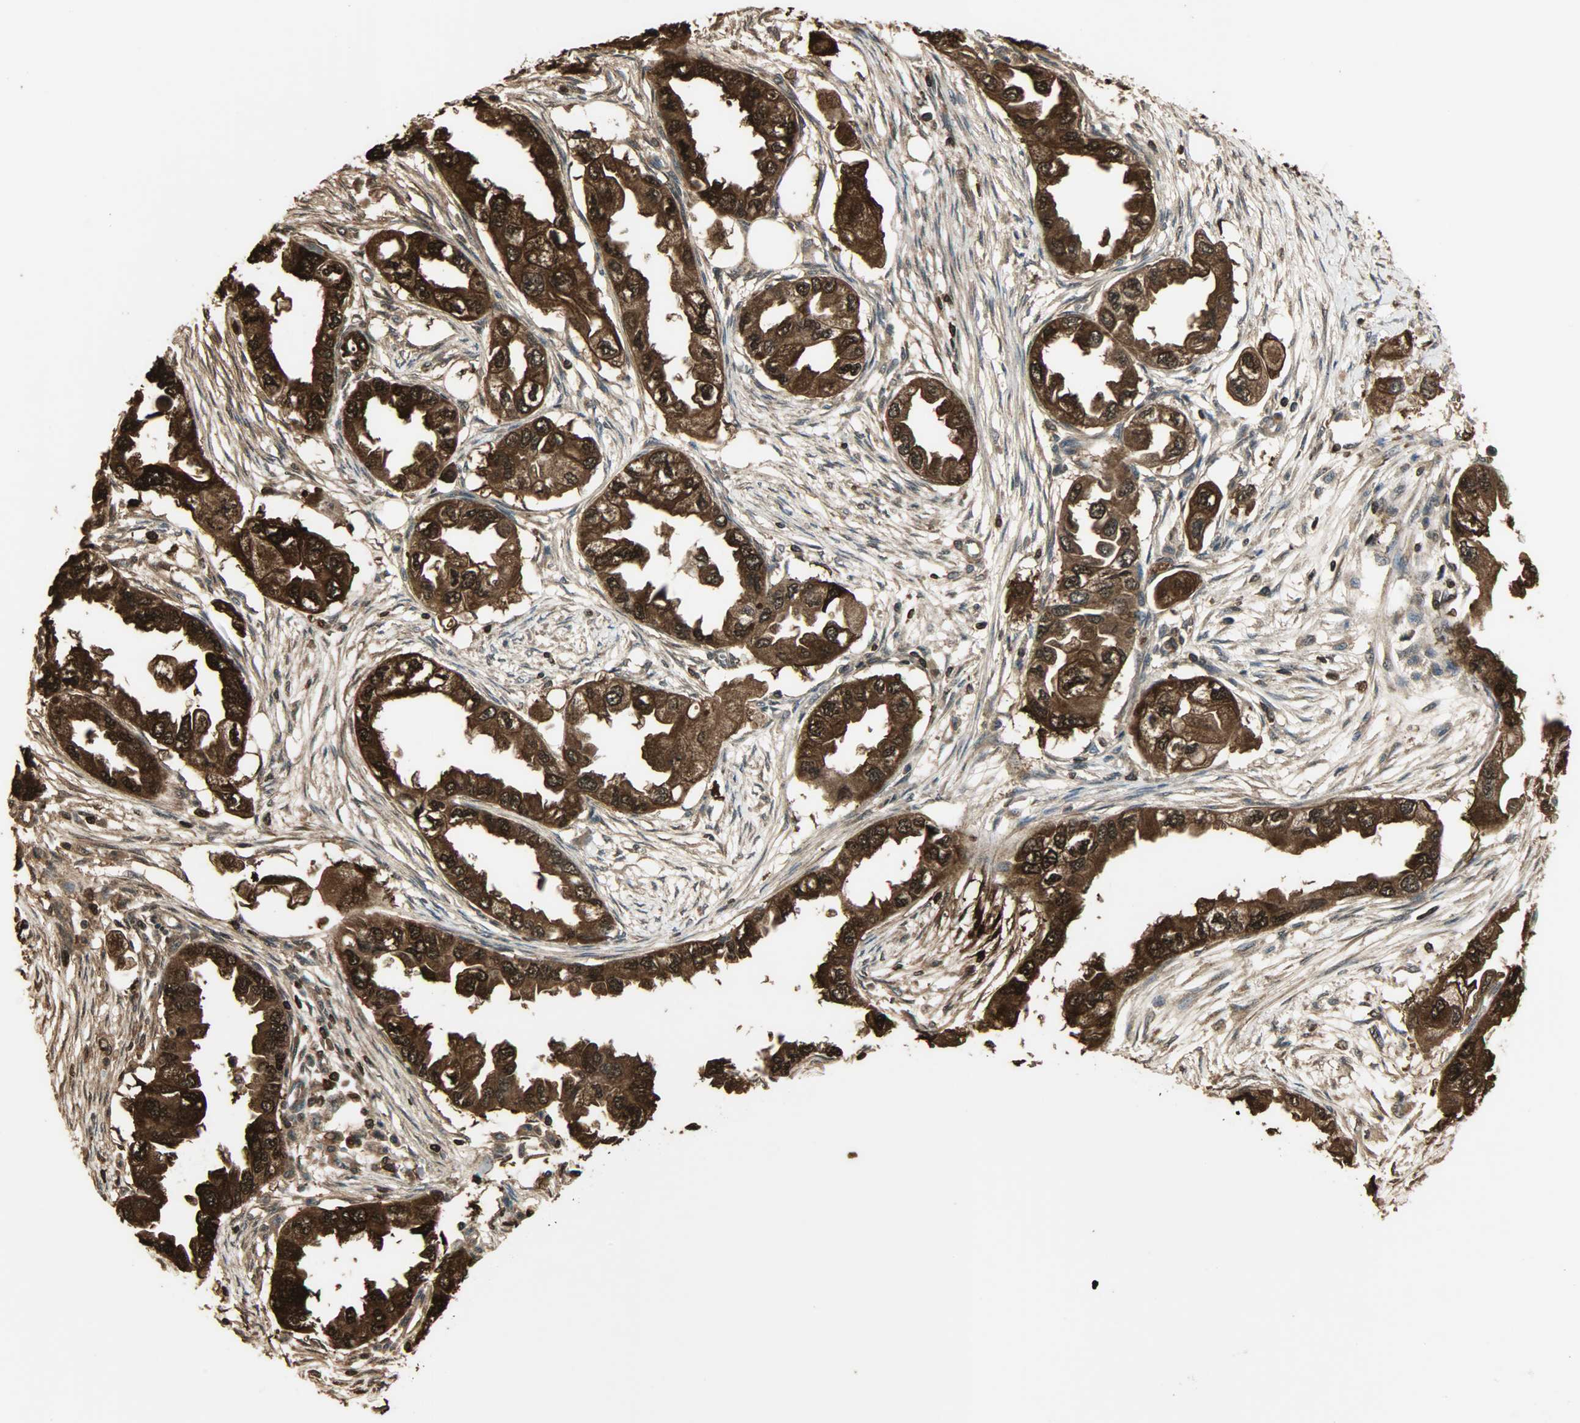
{"staining": {"intensity": "strong", "quantity": ">75%", "location": "cytoplasmic/membranous,nuclear"}, "tissue": "endometrial cancer", "cell_type": "Tumor cells", "image_type": "cancer", "snomed": [{"axis": "morphology", "description": "Adenocarcinoma, NOS"}, {"axis": "topography", "description": "Endometrium"}], "caption": "Protein analysis of endometrial cancer (adenocarcinoma) tissue exhibits strong cytoplasmic/membranous and nuclear positivity in approximately >75% of tumor cells. (DAB (3,3'-diaminobenzidine) IHC with brightfield microscopy, high magnification).", "gene": "YWHAZ", "patient": {"sex": "female", "age": 67}}